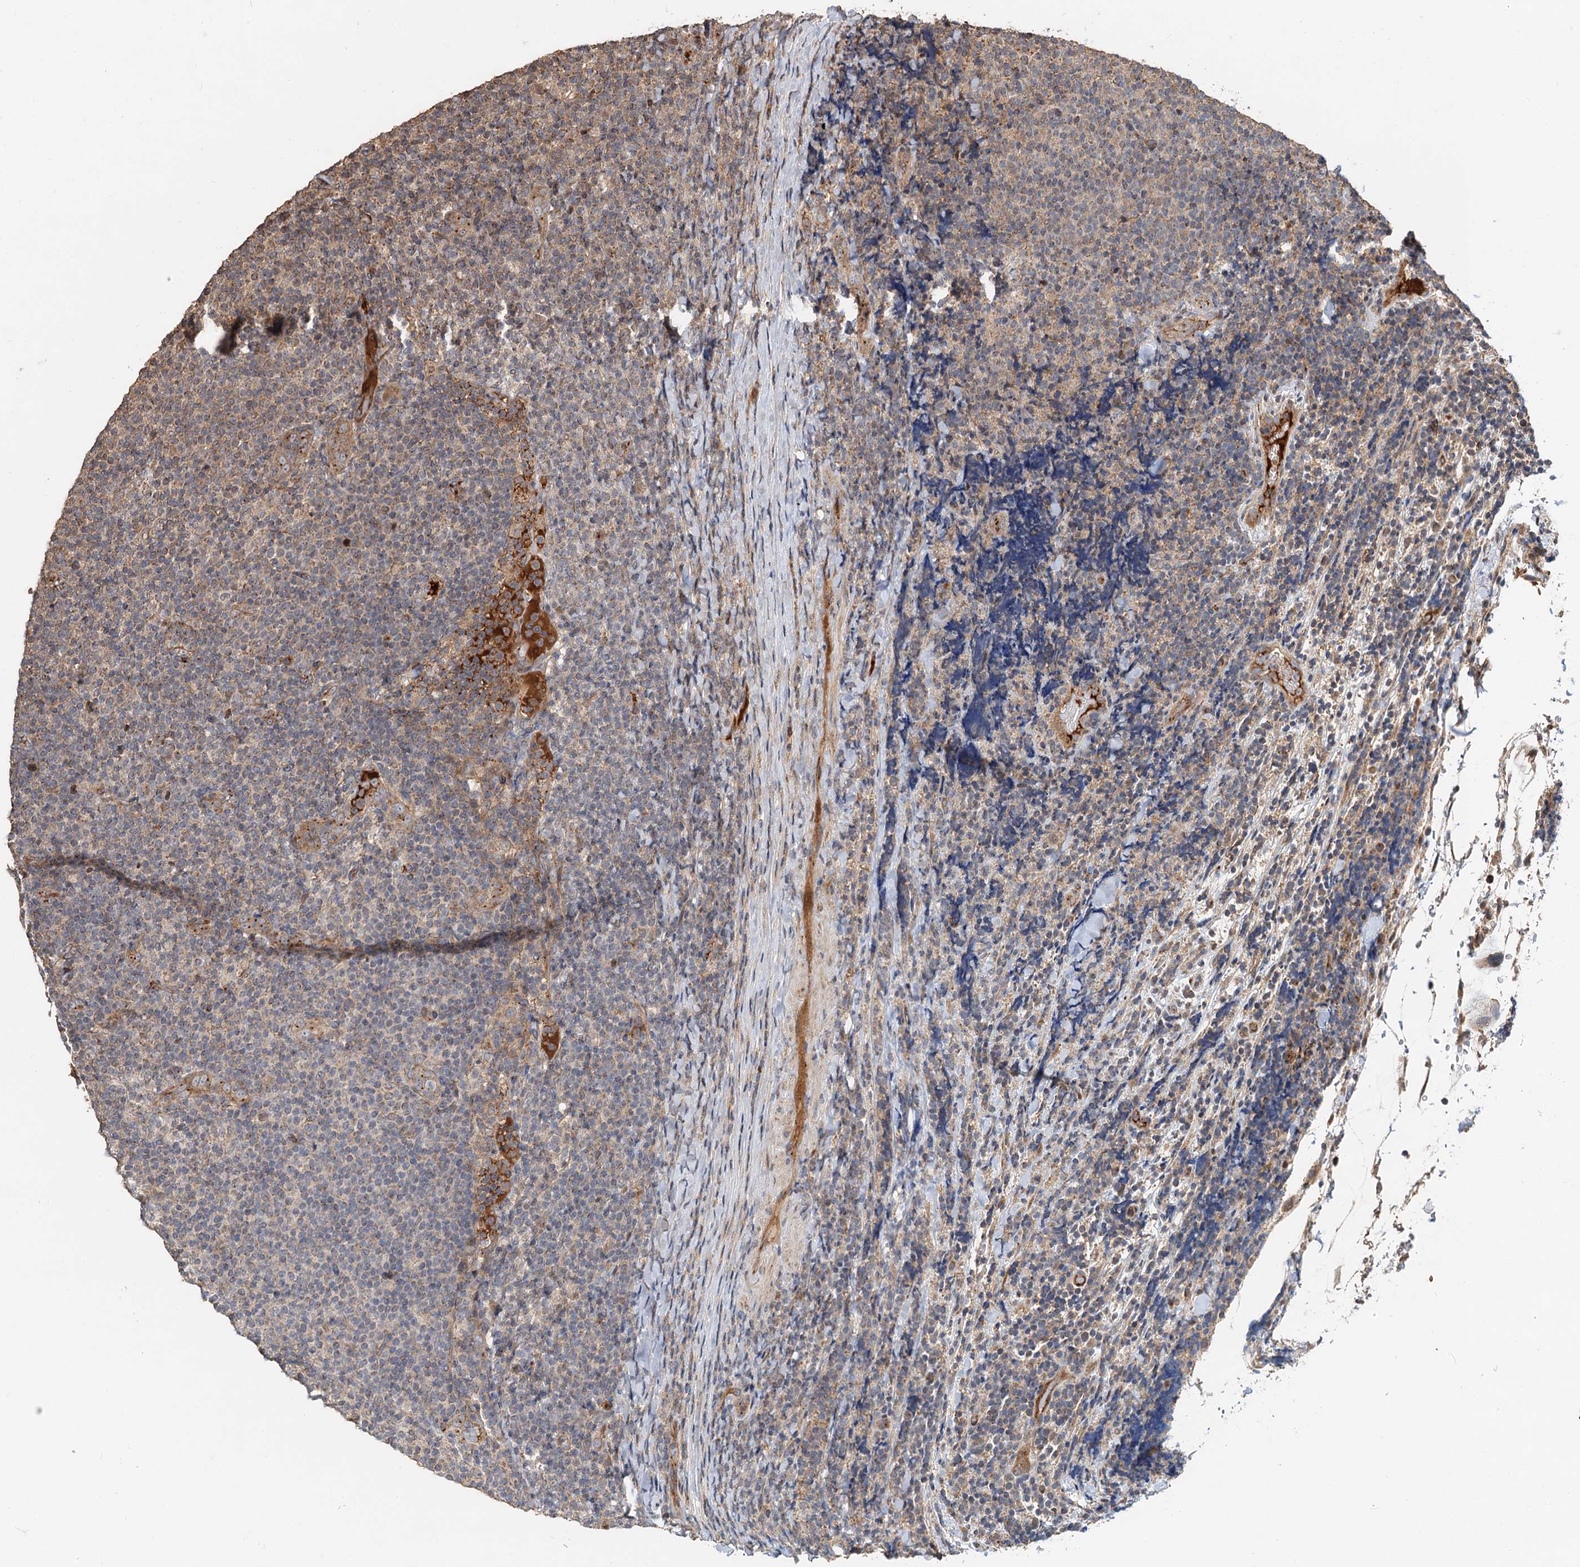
{"staining": {"intensity": "weak", "quantity": "<25%", "location": "cytoplasmic/membranous"}, "tissue": "lymphoma", "cell_type": "Tumor cells", "image_type": "cancer", "snomed": [{"axis": "morphology", "description": "Malignant lymphoma, non-Hodgkin's type, Low grade"}, {"axis": "topography", "description": "Lymph node"}], "caption": "High magnification brightfield microscopy of lymphoma stained with DAB (3,3'-diaminobenzidine) (brown) and counterstained with hematoxylin (blue): tumor cells show no significant staining.", "gene": "DEXI", "patient": {"sex": "male", "age": 66}}